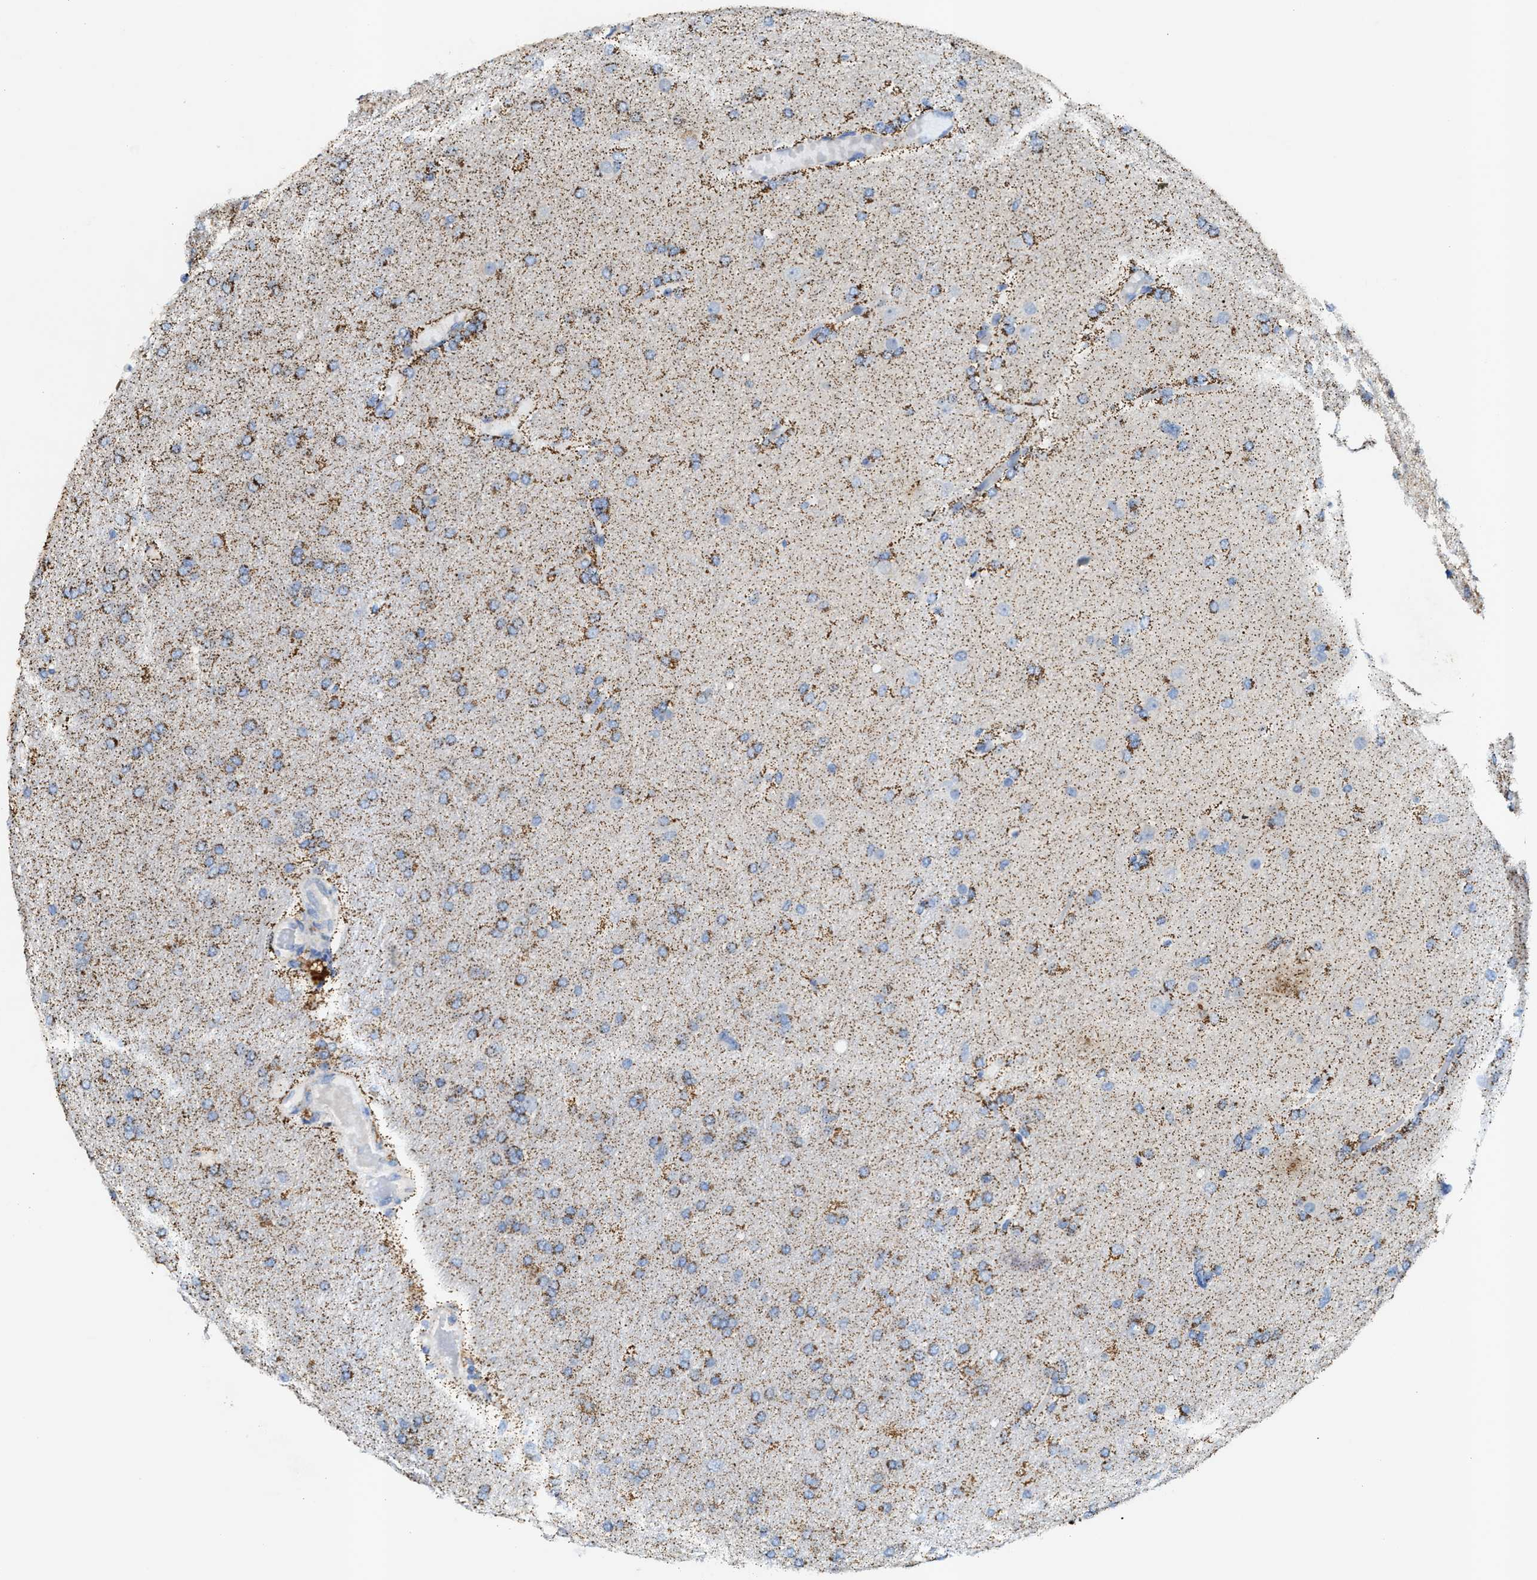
{"staining": {"intensity": "moderate", "quantity": ">75%", "location": "cytoplasmic/membranous"}, "tissue": "glioma", "cell_type": "Tumor cells", "image_type": "cancer", "snomed": [{"axis": "morphology", "description": "Glioma, malignant, High grade"}, {"axis": "topography", "description": "Cerebral cortex"}], "caption": "Glioma stained with immunohistochemistry (IHC) displays moderate cytoplasmic/membranous expression in approximately >75% of tumor cells.", "gene": "JAG1", "patient": {"sex": "female", "age": 36}}